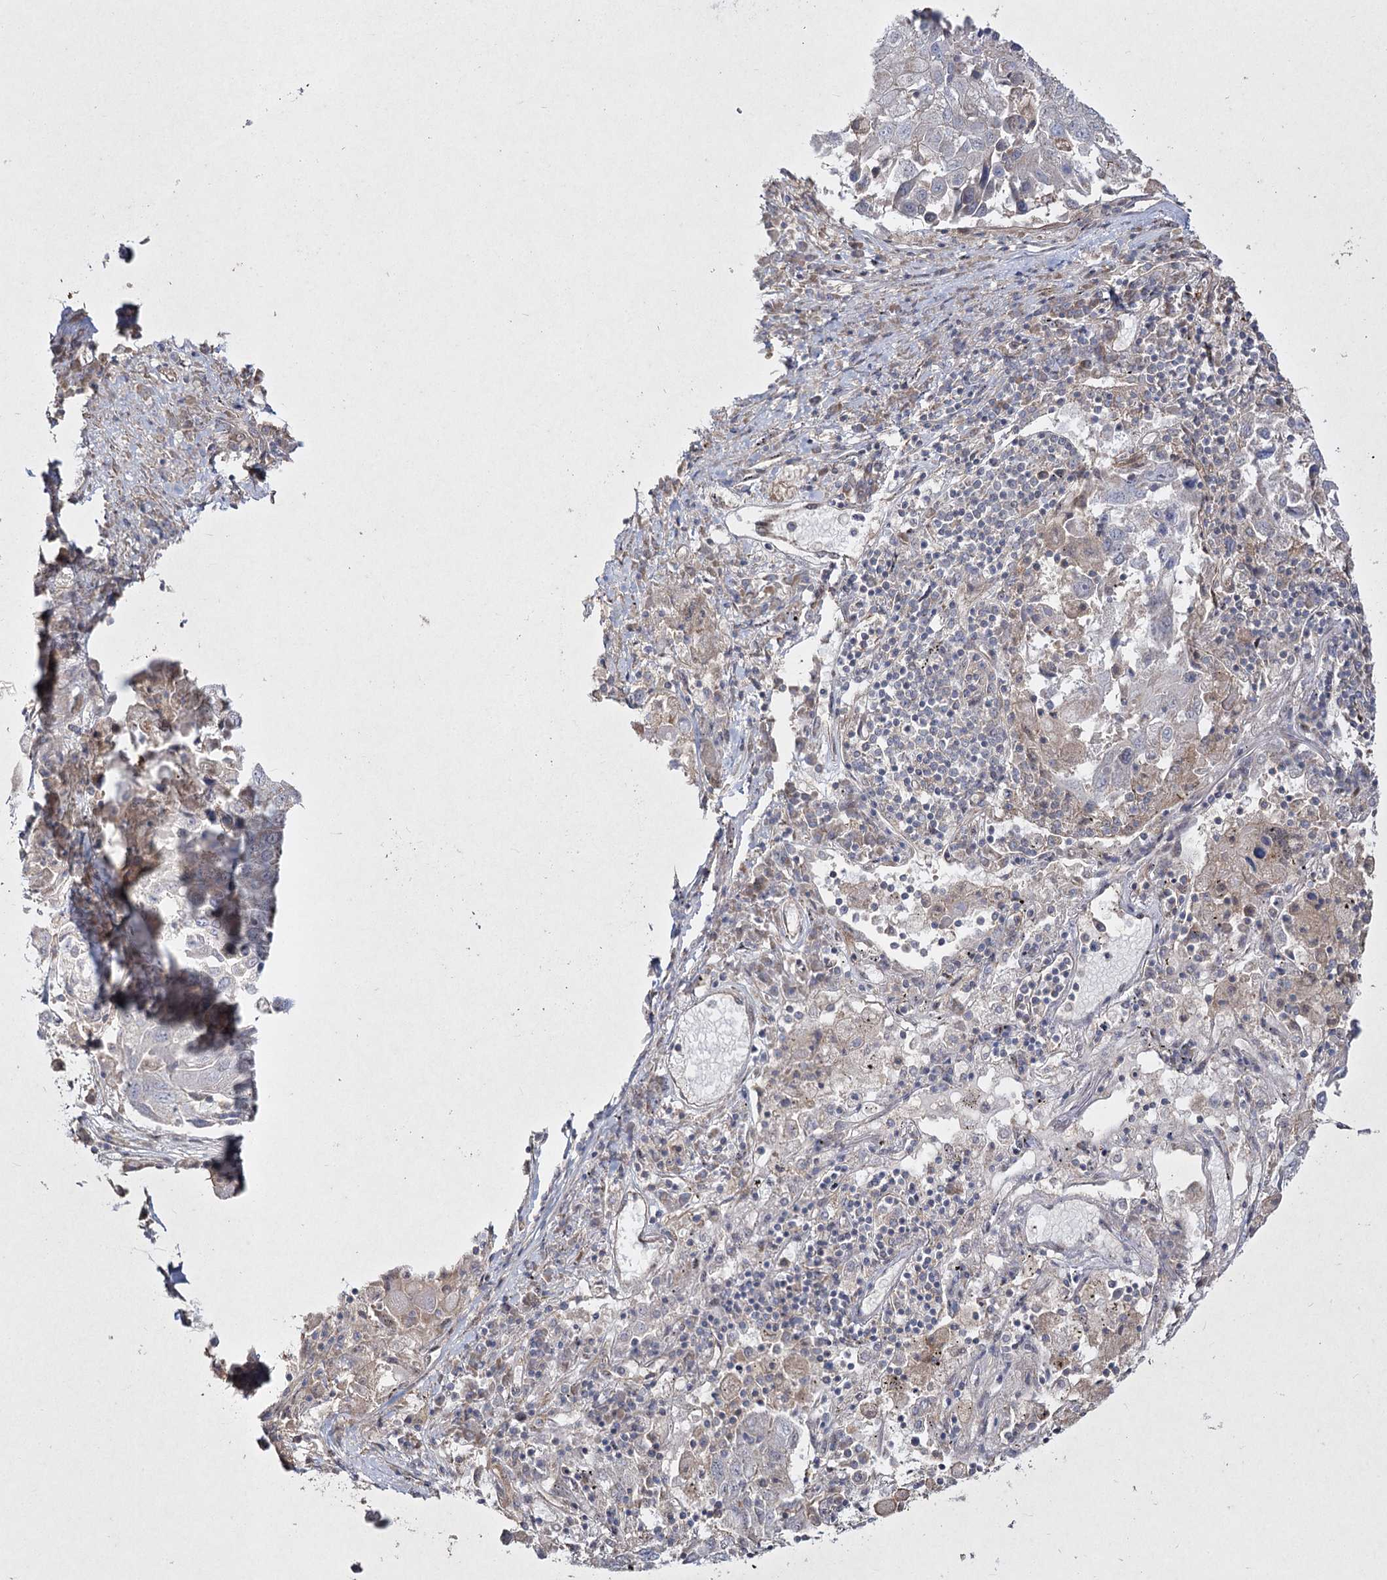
{"staining": {"intensity": "negative", "quantity": "none", "location": "none"}, "tissue": "lung cancer", "cell_type": "Tumor cells", "image_type": "cancer", "snomed": [{"axis": "morphology", "description": "Squamous cell carcinoma, NOS"}, {"axis": "topography", "description": "Lung"}], "caption": "Protein analysis of lung squamous cell carcinoma reveals no significant positivity in tumor cells.", "gene": "SH3TC1", "patient": {"sex": "male", "age": 65}}